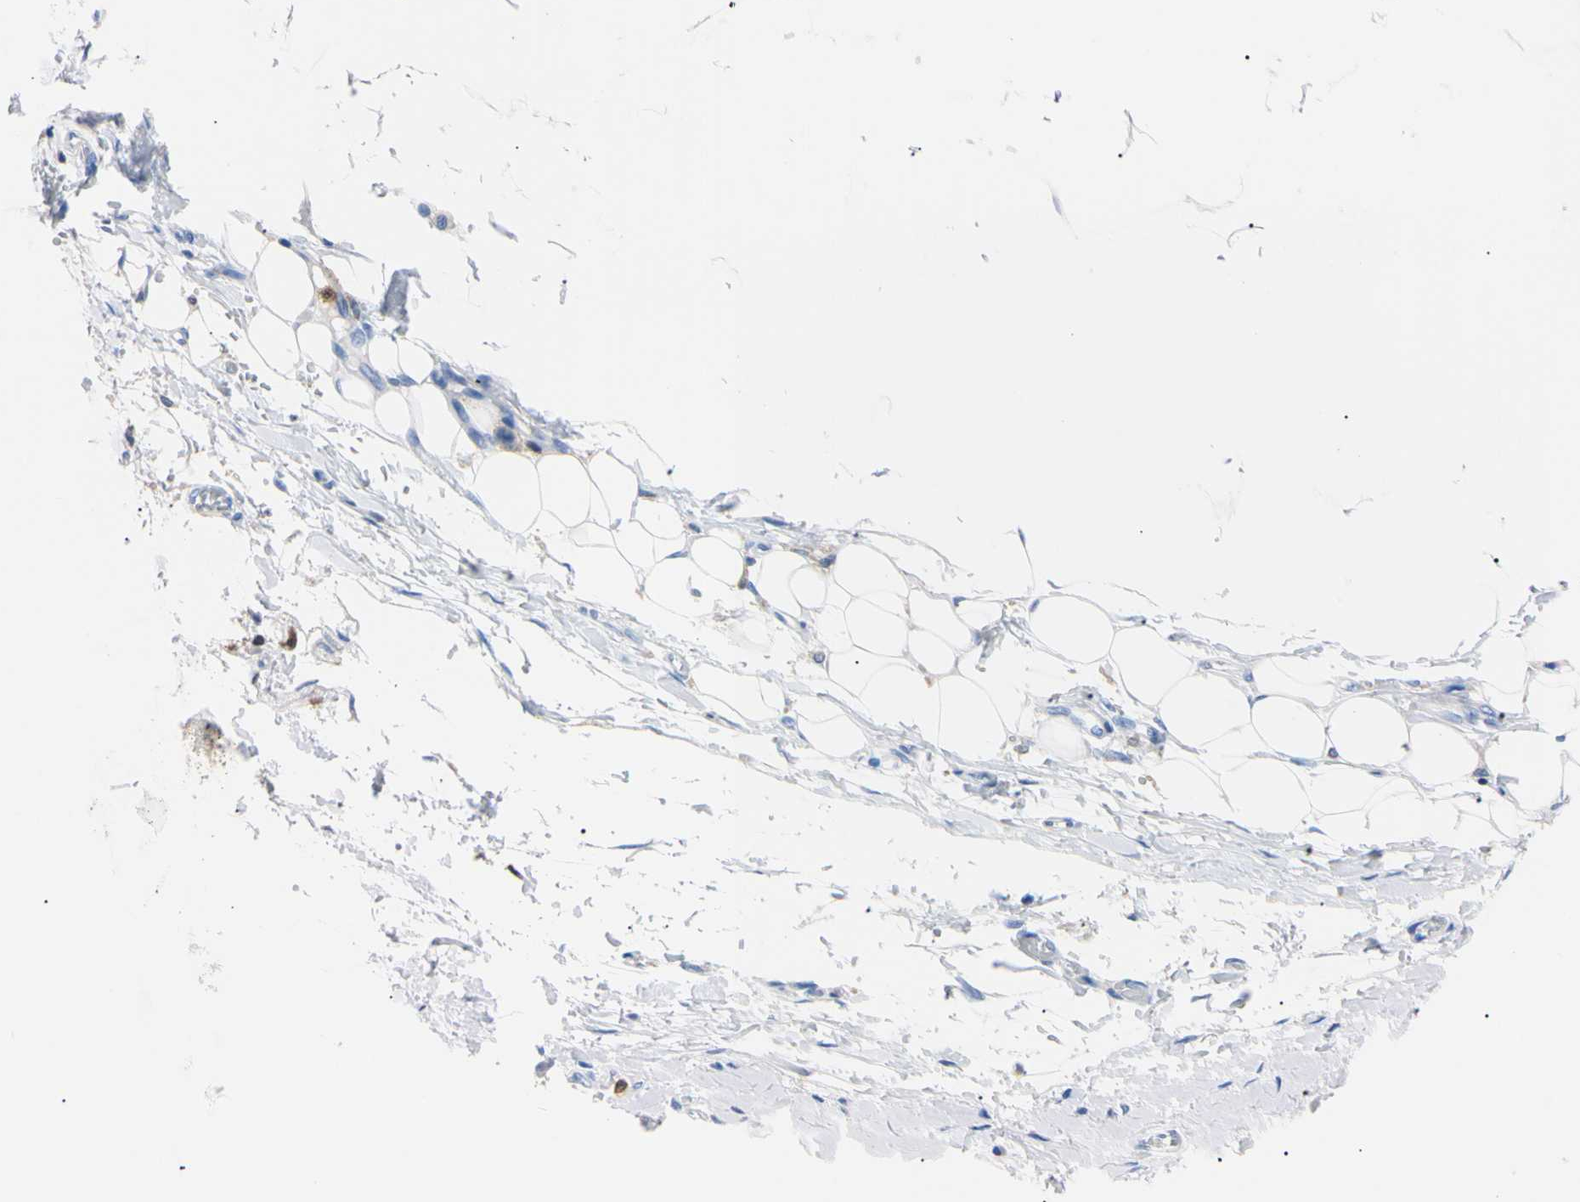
{"staining": {"intensity": "negative", "quantity": "none", "location": "none"}, "tissue": "adipose tissue", "cell_type": "Adipocytes", "image_type": "normal", "snomed": [{"axis": "morphology", "description": "Normal tissue, NOS"}, {"axis": "morphology", "description": "Adenocarcinoma, NOS"}, {"axis": "topography", "description": "Esophagus"}], "caption": "Immunohistochemistry (IHC) histopathology image of benign adipose tissue: human adipose tissue stained with DAB (3,3'-diaminobenzidine) exhibits no significant protein positivity in adipocytes.", "gene": "NCF4", "patient": {"sex": "male", "age": 62}}